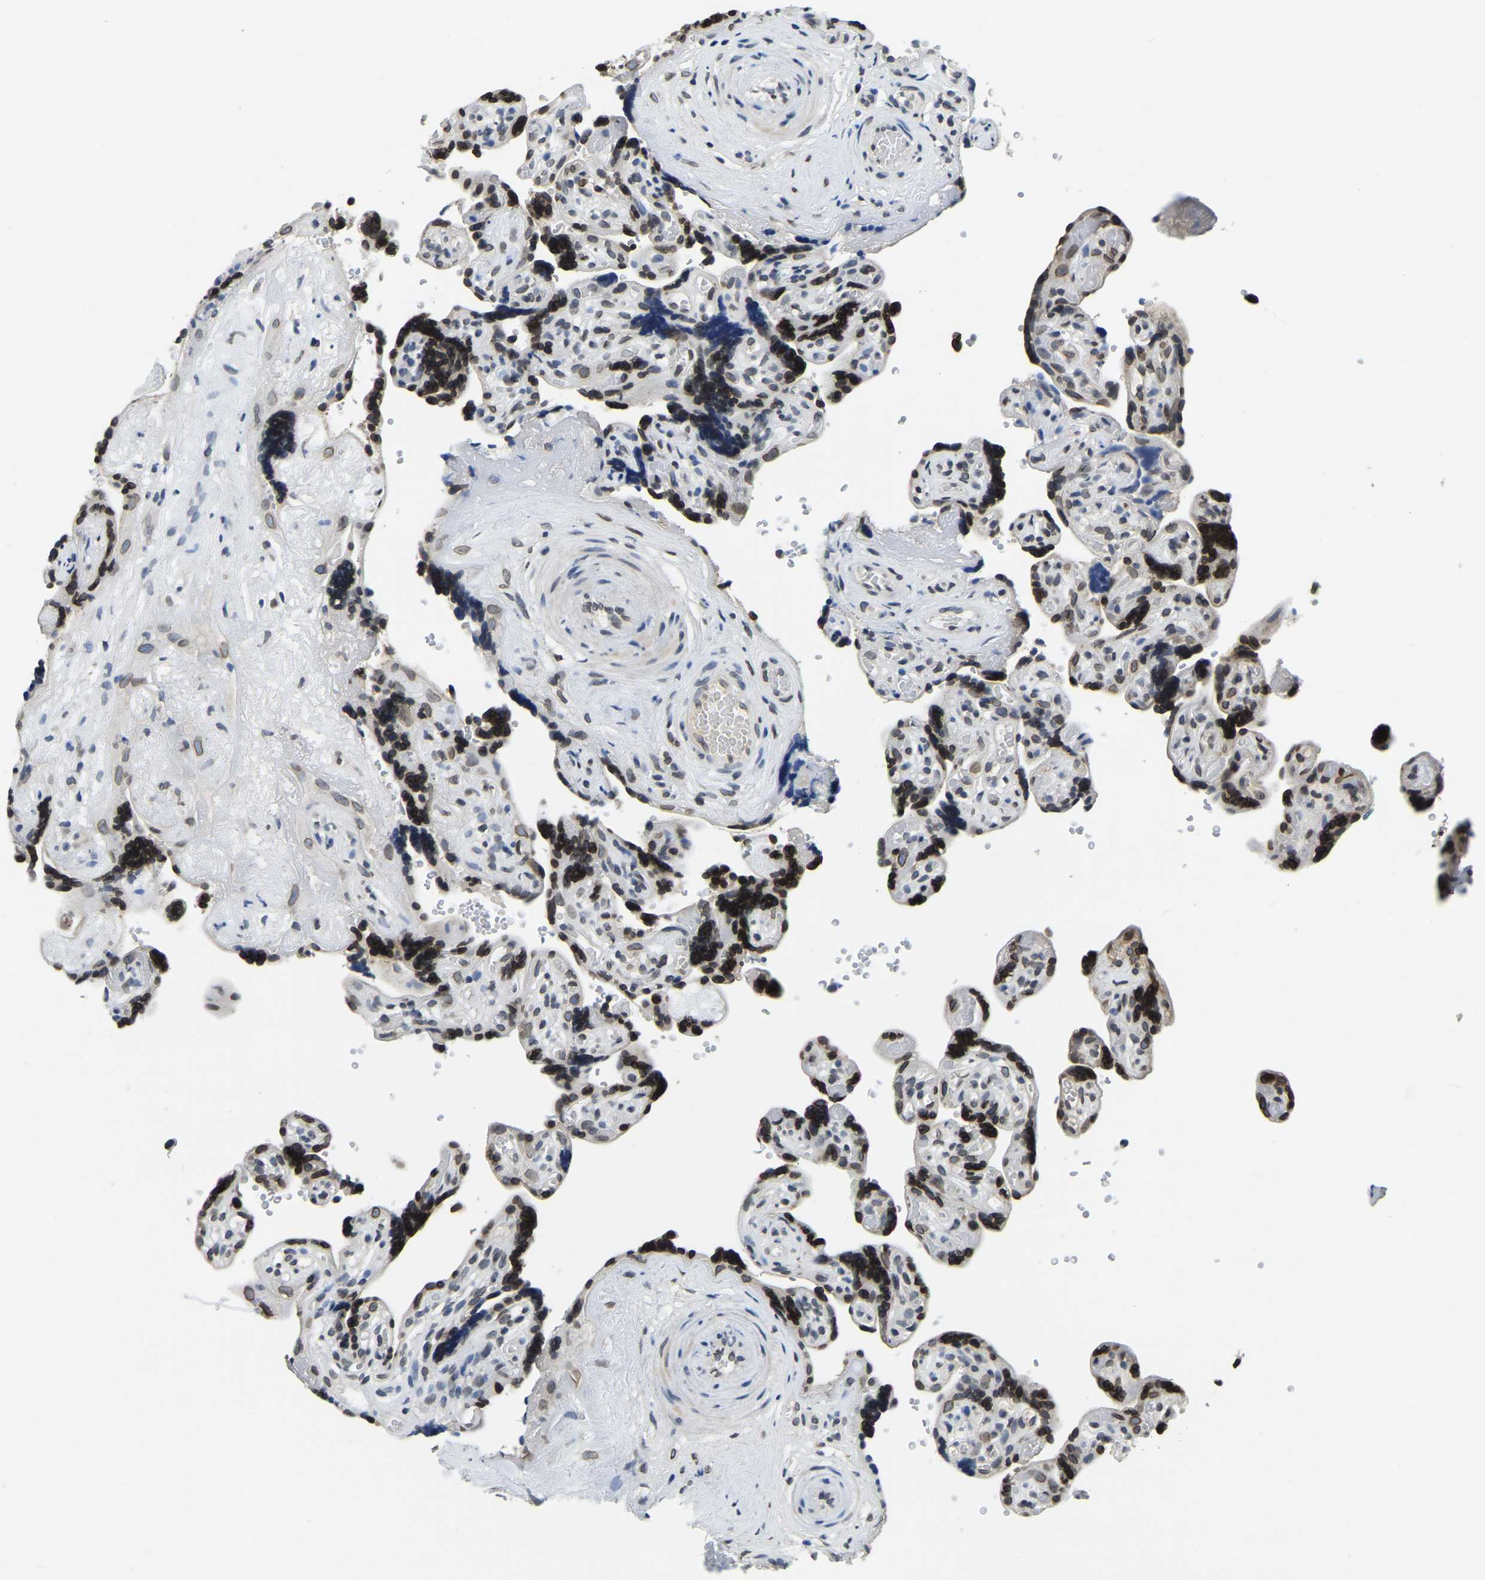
{"staining": {"intensity": "strong", "quantity": ">75%", "location": "cytoplasmic/membranous,nuclear"}, "tissue": "placenta", "cell_type": "Trophoblastic cells", "image_type": "normal", "snomed": [{"axis": "morphology", "description": "Normal tissue, NOS"}, {"axis": "topography", "description": "Placenta"}], "caption": "Human placenta stained with a brown dye exhibits strong cytoplasmic/membranous,nuclear positive staining in approximately >75% of trophoblastic cells.", "gene": "RANBP2", "patient": {"sex": "female", "age": 30}}